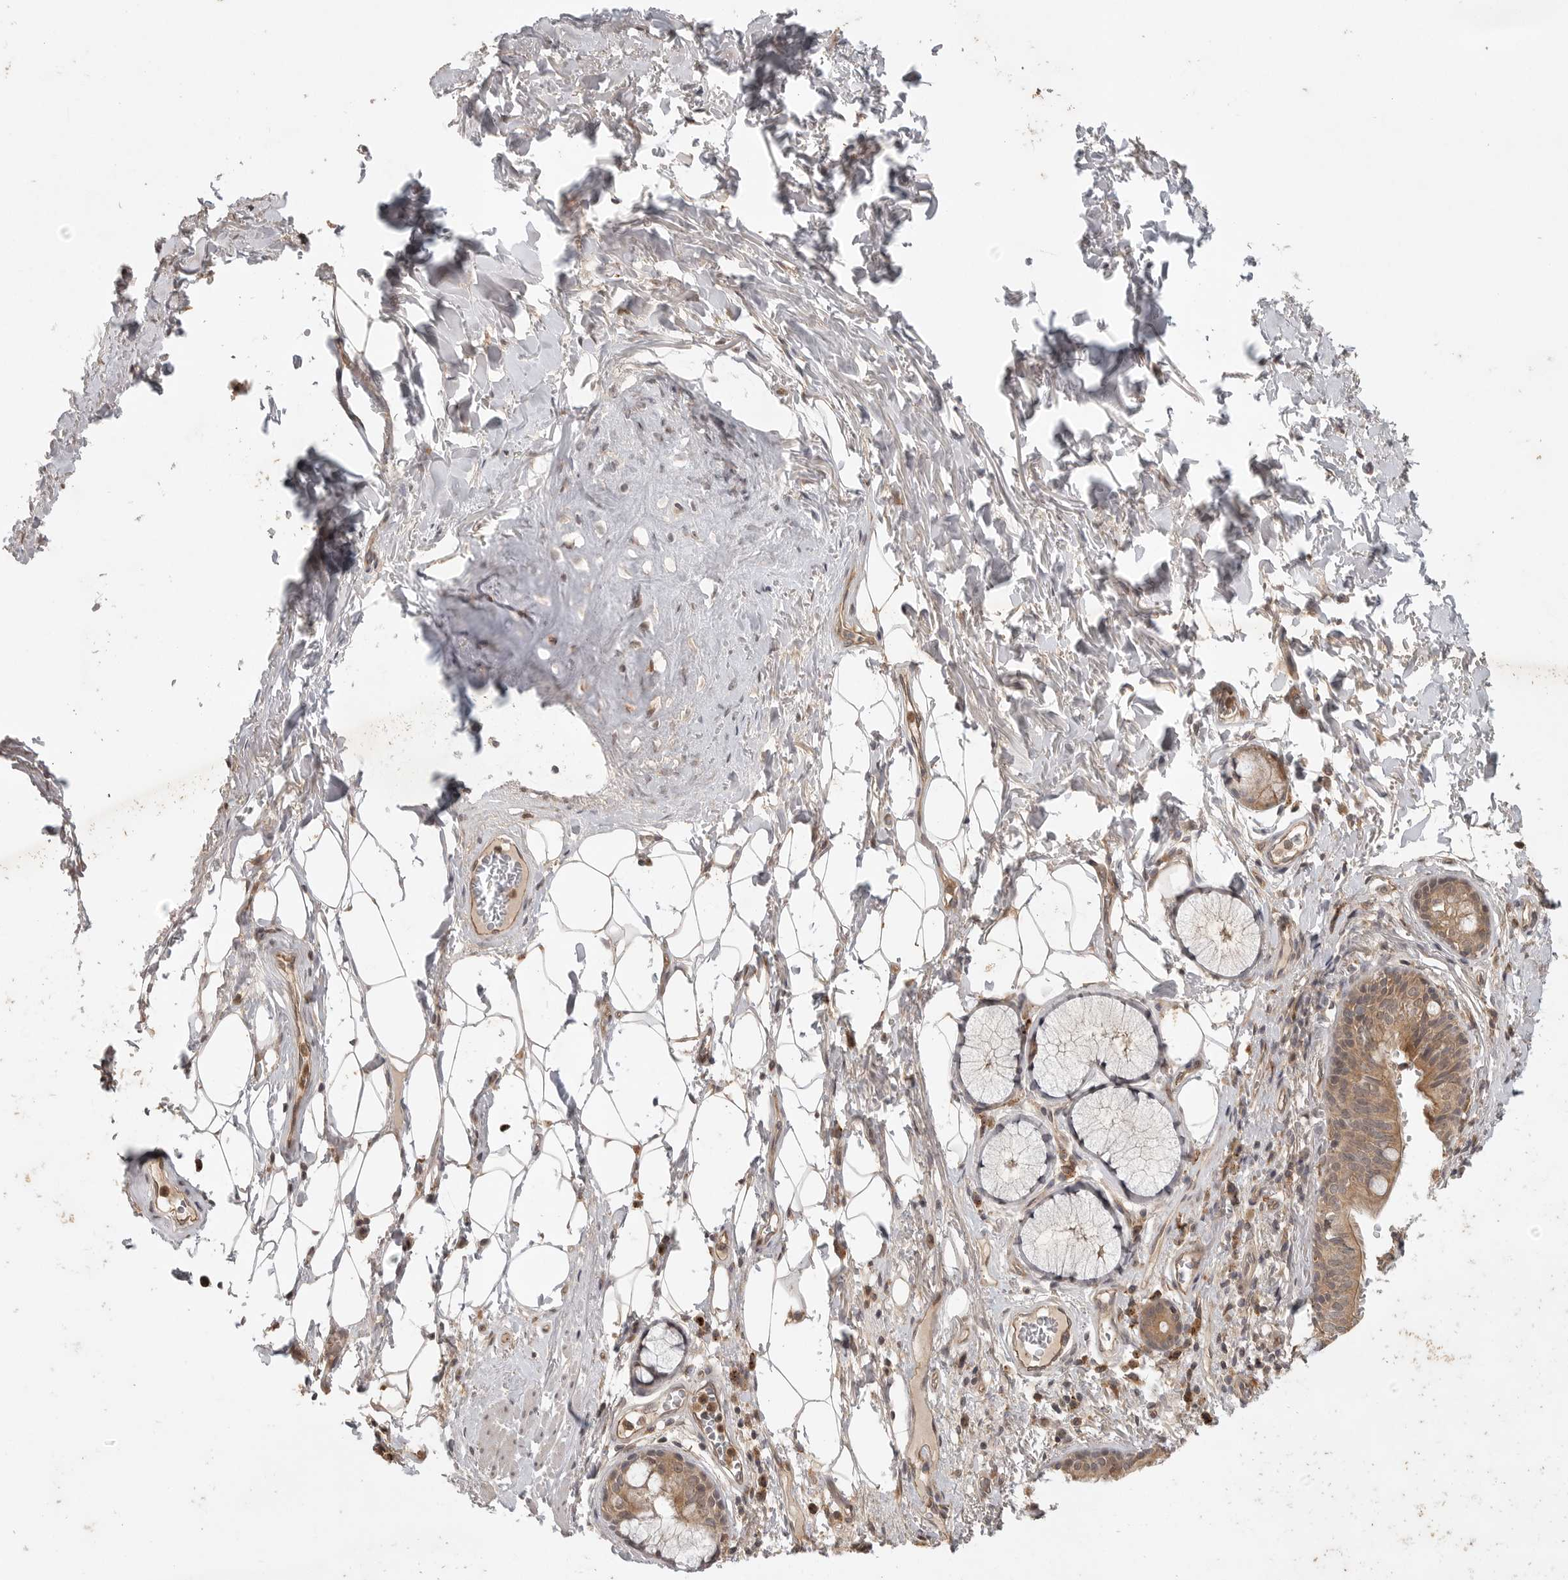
{"staining": {"intensity": "moderate", "quantity": ">75%", "location": "cytoplasmic/membranous"}, "tissue": "bronchus", "cell_type": "Respiratory epithelial cells", "image_type": "normal", "snomed": [{"axis": "morphology", "description": "Normal tissue, NOS"}, {"axis": "topography", "description": "Cartilage tissue"}], "caption": "DAB (3,3'-diaminobenzidine) immunohistochemical staining of unremarkable bronchus reveals moderate cytoplasmic/membranous protein positivity in approximately >75% of respiratory epithelial cells.", "gene": "ZNF232", "patient": {"sex": "female", "age": 63}}